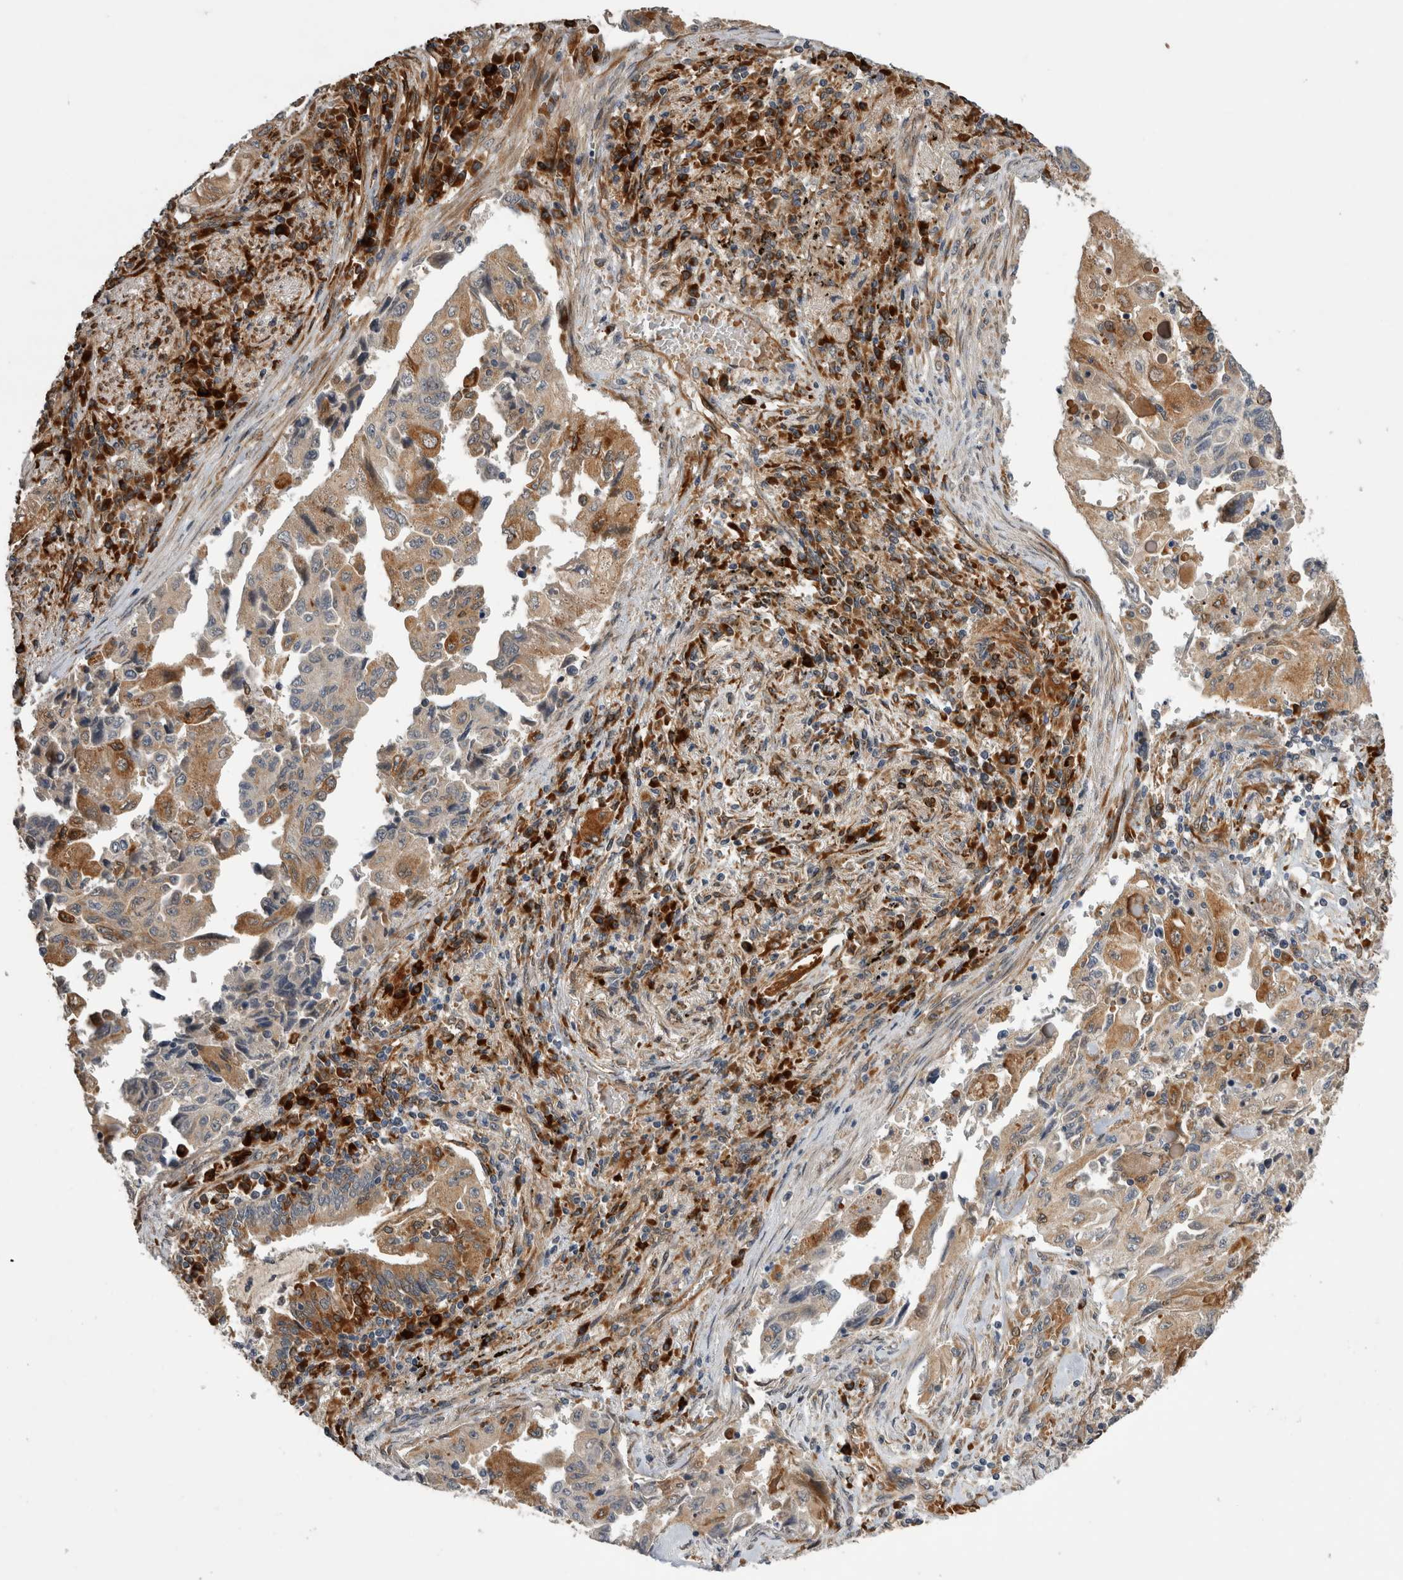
{"staining": {"intensity": "moderate", "quantity": "<25%", "location": "cytoplasmic/membranous"}, "tissue": "lung cancer", "cell_type": "Tumor cells", "image_type": "cancer", "snomed": [{"axis": "morphology", "description": "Adenocarcinoma, NOS"}, {"axis": "topography", "description": "Lung"}], "caption": "Lung cancer stained for a protein (brown) shows moderate cytoplasmic/membranous positive expression in approximately <25% of tumor cells.", "gene": "APOL2", "patient": {"sex": "female", "age": 51}}